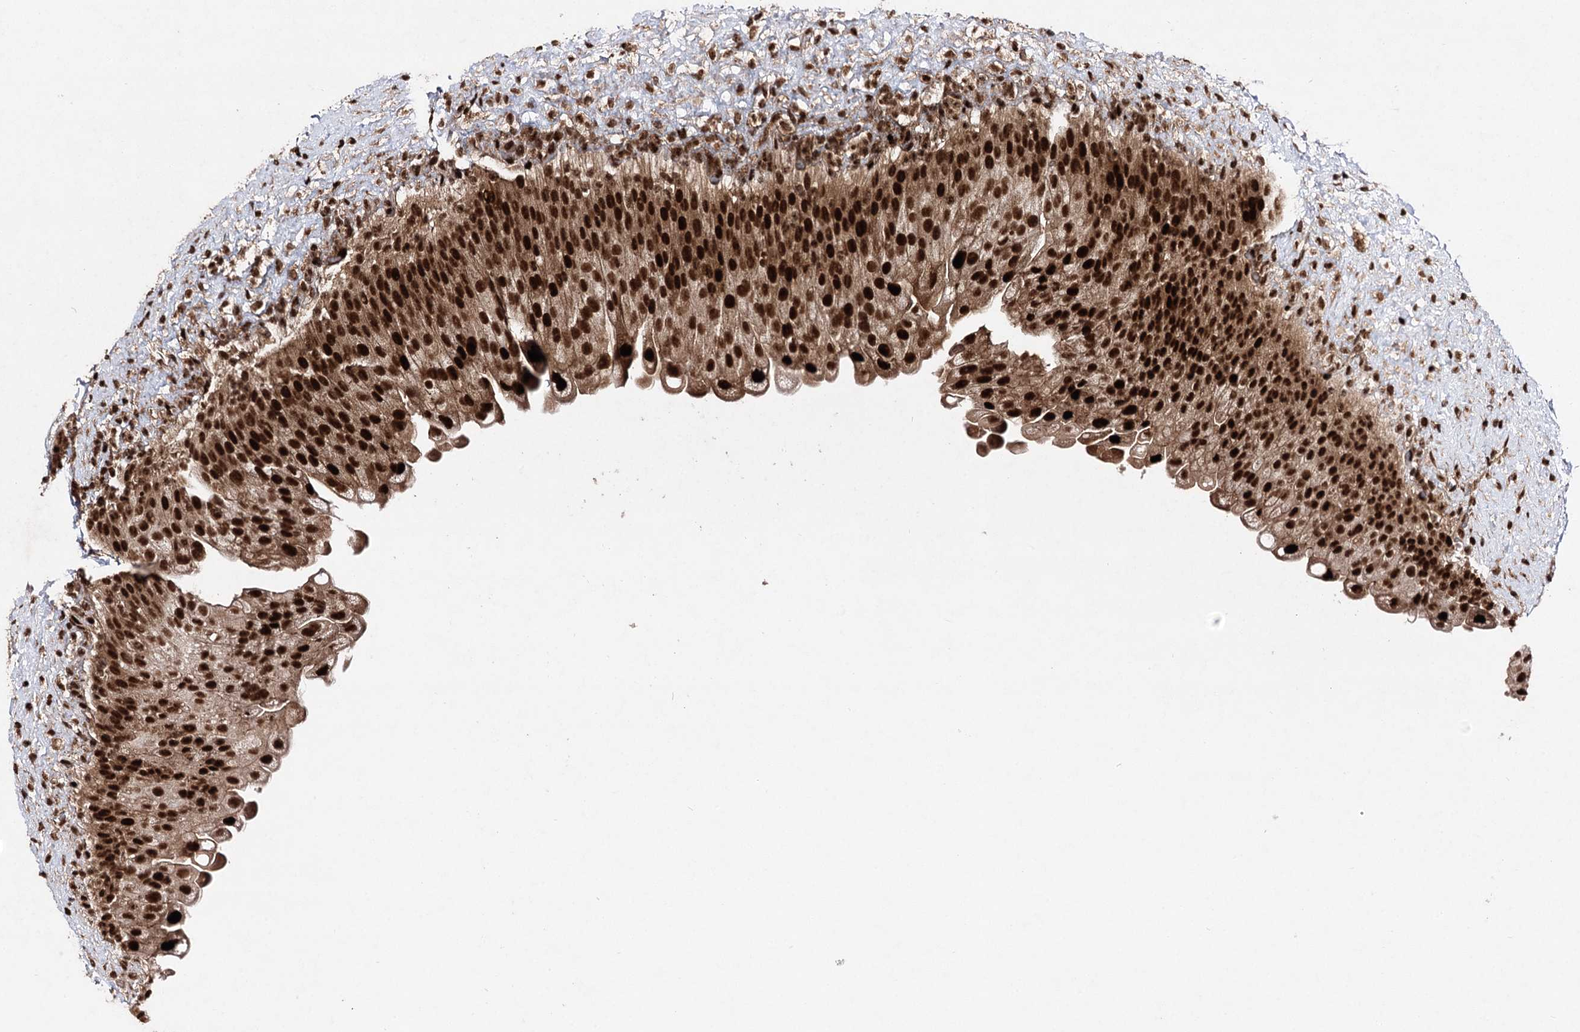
{"staining": {"intensity": "strong", "quantity": ">75%", "location": "cytoplasmic/membranous,nuclear"}, "tissue": "urinary bladder", "cell_type": "Urothelial cells", "image_type": "normal", "snomed": [{"axis": "morphology", "description": "Normal tissue, NOS"}, {"axis": "topography", "description": "Urinary bladder"}], "caption": "IHC histopathology image of unremarkable human urinary bladder stained for a protein (brown), which exhibits high levels of strong cytoplasmic/membranous,nuclear staining in approximately >75% of urothelial cells.", "gene": "PDCD4", "patient": {"sex": "female", "age": 27}}